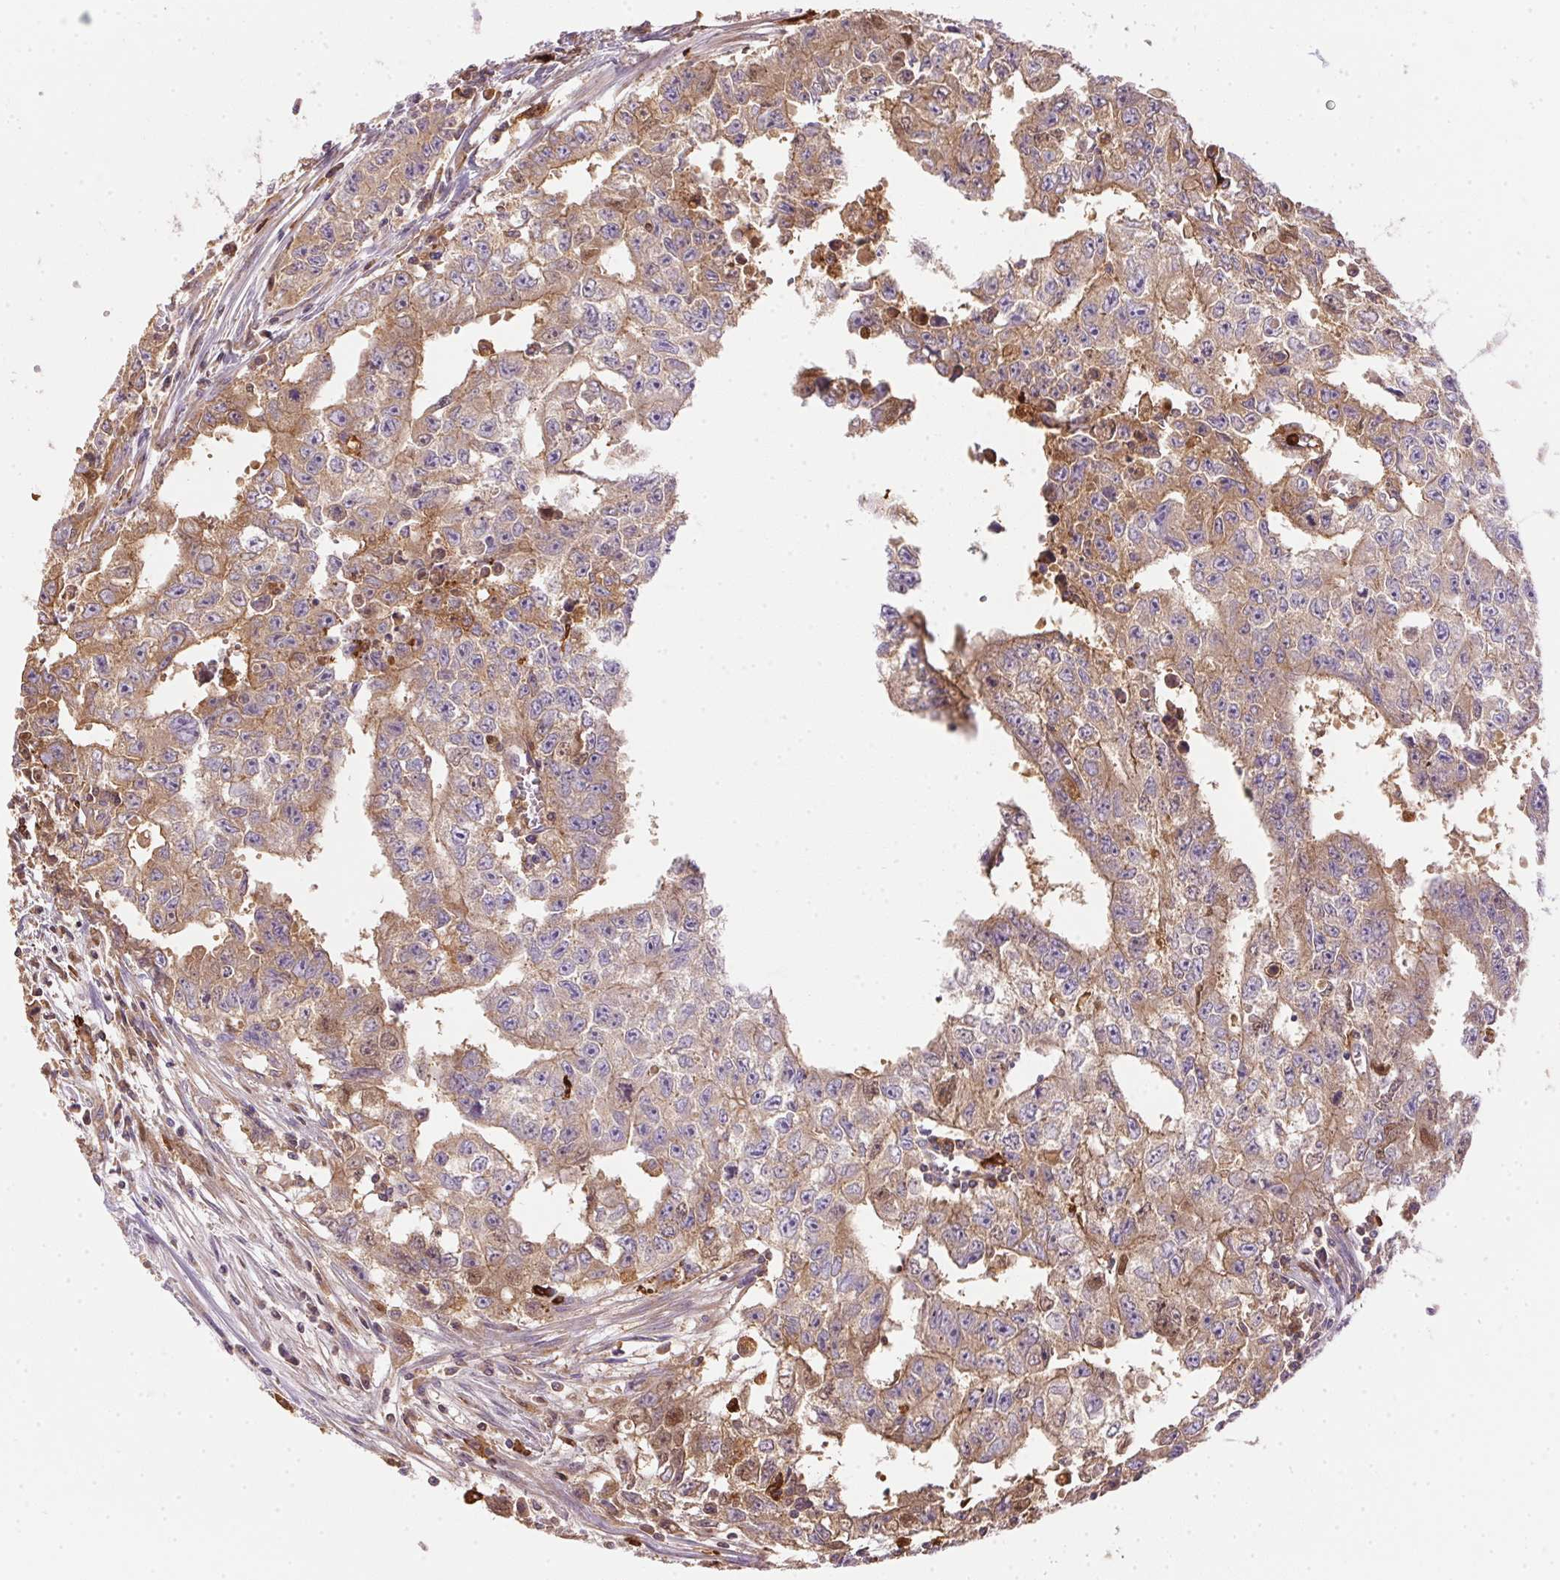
{"staining": {"intensity": "moderate", "quantity": "25%-75%", "location": "cytoplasmic/membranous,nuclear"}, "tissue": "testis cancer", "cell_type": "Tumor cells", "image_type": "cancer", "snomed": [{"axis": "morphology", "description": "Carcinoma, Embryonal, NOS"}, {"axis": "morphology", "description": "Teratoma, malignant, NOS"}, {"axis": "topography", "description": "Testis"}], "caption": "Embryonal carcinoma (testis) tissue shows moderate cytoplasmic/membranous and nuclear expression in approximately 25%-75% of tumor cells, visualized by immunohistochemistry.", "gene": "ORM1", "patient": {"sex": "male", "age": 24}}